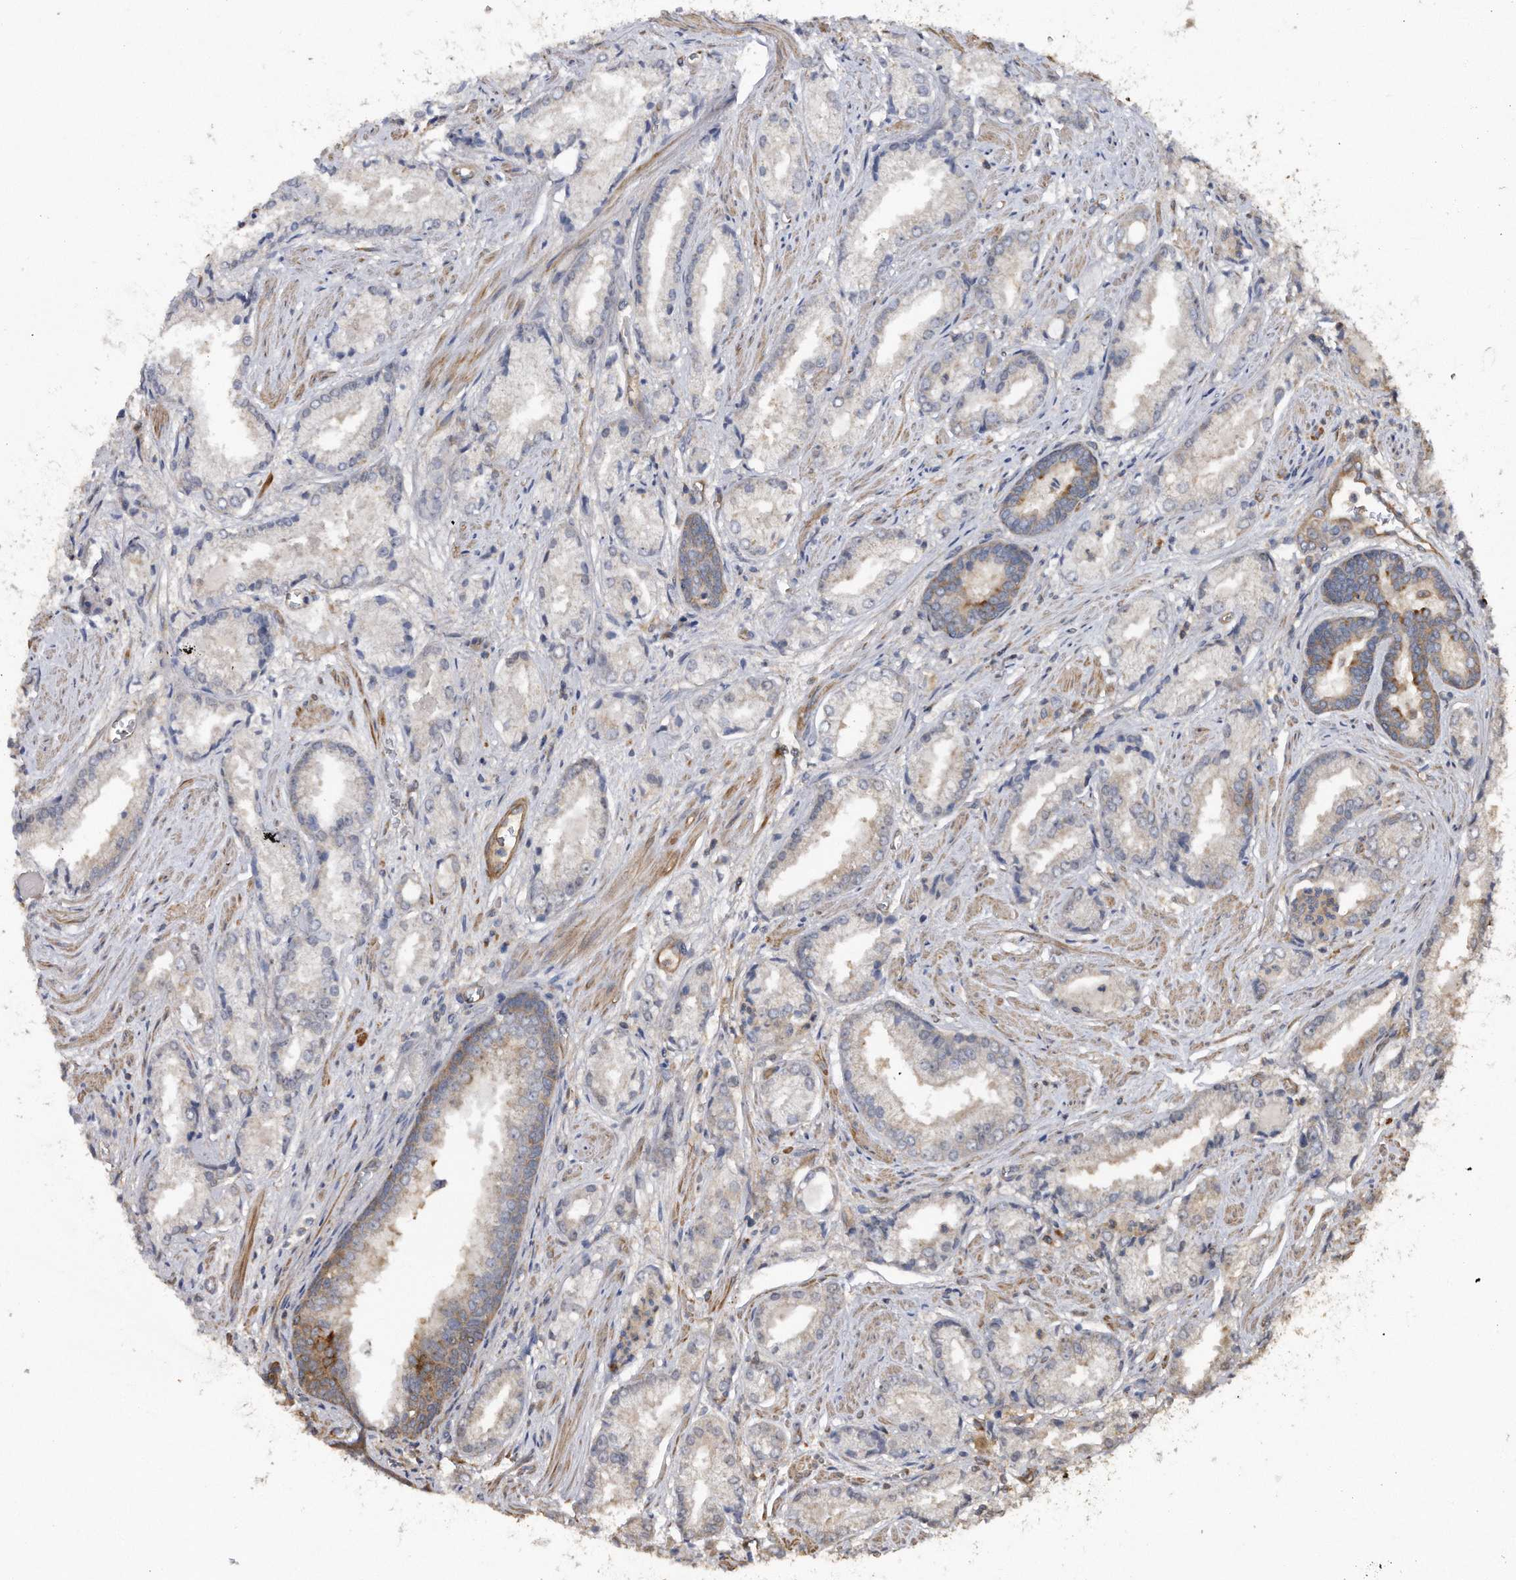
{"staining": {"intensity": "negative", "quantity": "none", "location": "none"}, "tissue": "prostate cancer", "cell_type": "Tumor cells", "image_type": "cancer", "snomed": [{"axis": "morphology", "description": "Adenocarcinoma, Low grade"}, {"axis": "topography", "description": "Prostate"}], "caption": "This is an immunohistochemistry (IHC) image of human adenocarcinoma (low-grade) (prostate). There is no staining in tumor cells.", "gene": "KCND3", "patient": {"sex": "male", "age": 54}}